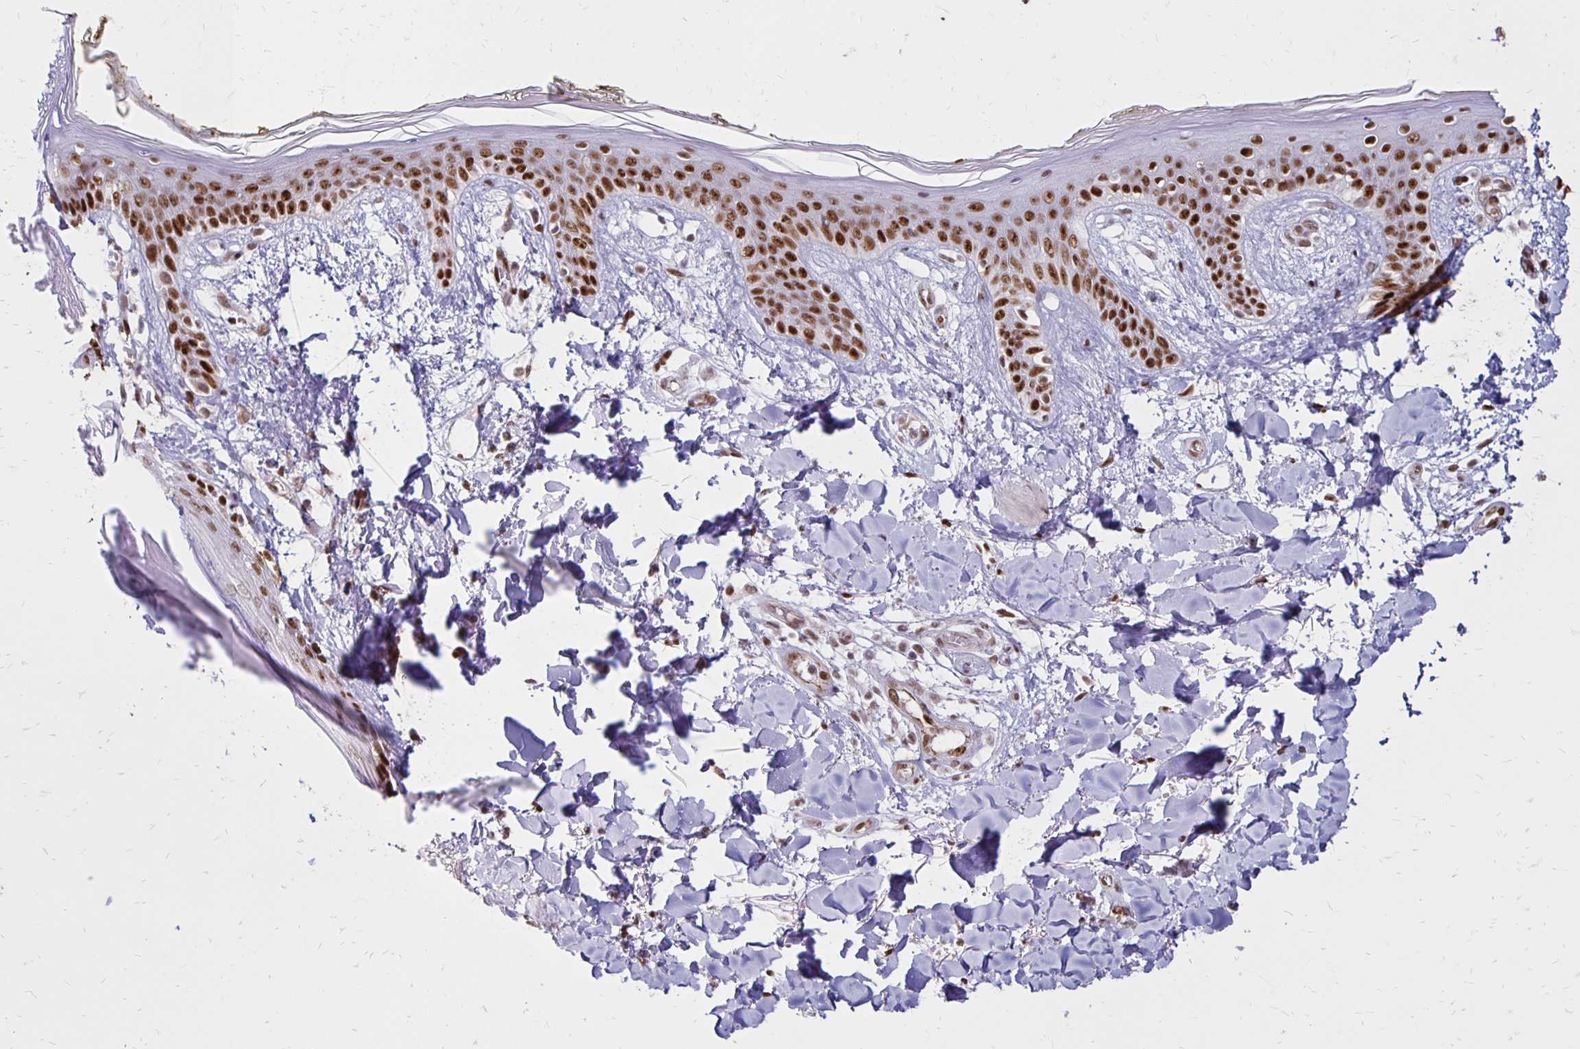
{"staining": {"intensity": "strong", "quantity": ">75%", "location": "nuclear"}, "tissue": "skin", "cell_type": "Fibroblasts", "image_type": "normal", "snomed": [{"axis": "morphology", "description": "Normal tissue, NOS"}, {"axis": "topography", "description": "Skin"}], "caption": "Immunohistochemistry micrograph of unremarkable skin: skin stained using immunohistochemistry (IHC) displays high levels of strong protein expression localized specifically in the nuclear of fibroblasts, appearing as a nuclear brown color.", "gene": "DDB2", "patient": {"sex": "female", "age": 34}}